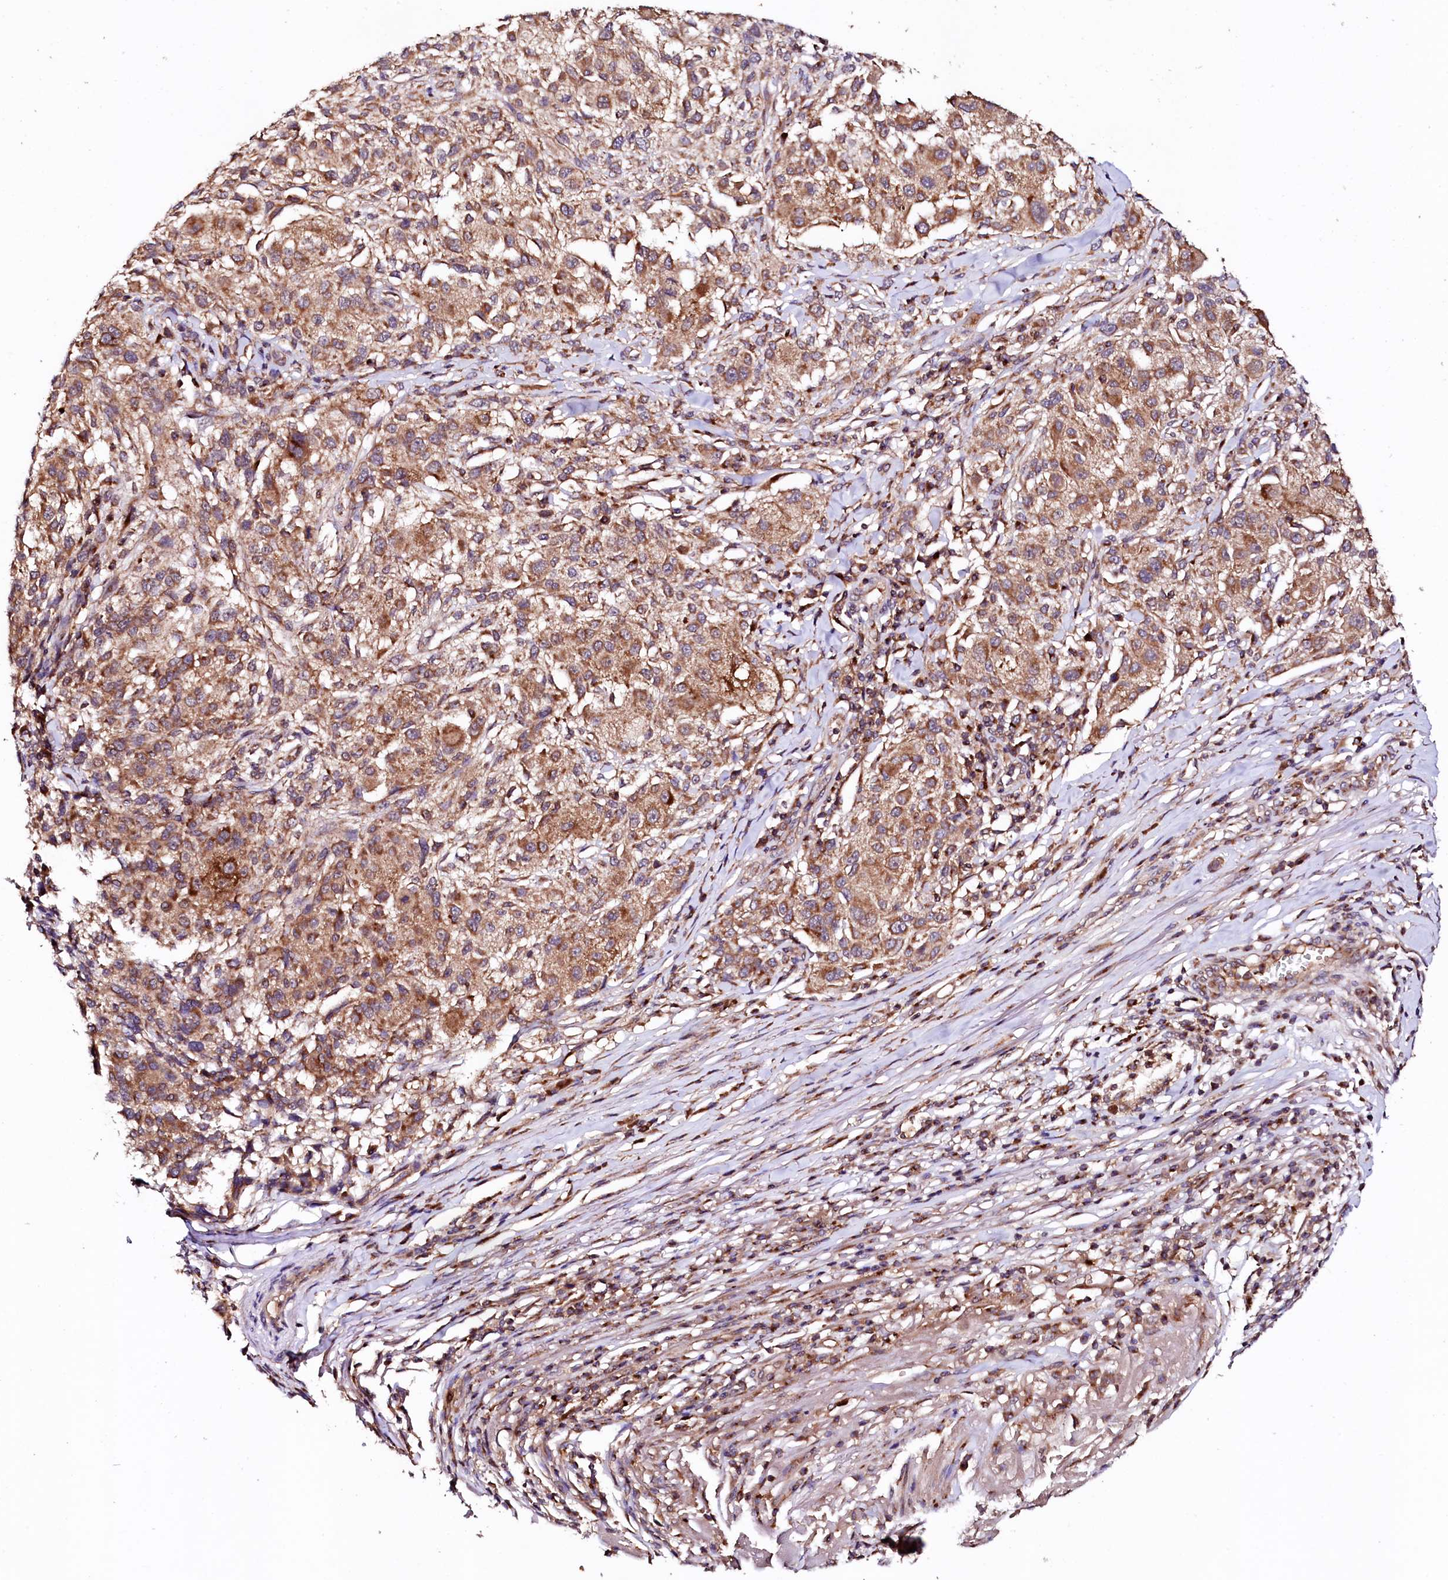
{"staining": {"intensity": "moderate", "quantity": ">75%", "location": "cytoplasmic/membranous"}, "tissue": "melanoma", "cell_type": "Tumor cells", "image_type": "cancer", "snomed": [{"axis": "morphology", "description": "Necrosis, NOS"}, {"axis": "morphology", "description": "Malignant melanoma, NOS"}, {"axis": "topography", "description": "Skin"}], "caption": "Tumor cells demonstrate medium levels of moderate cytoplasmic/membranous staining in approximately >75% of cells in human melanoma.", "gene": "ST3GAL1", "patient": {"sex": "female", "age": 87}}